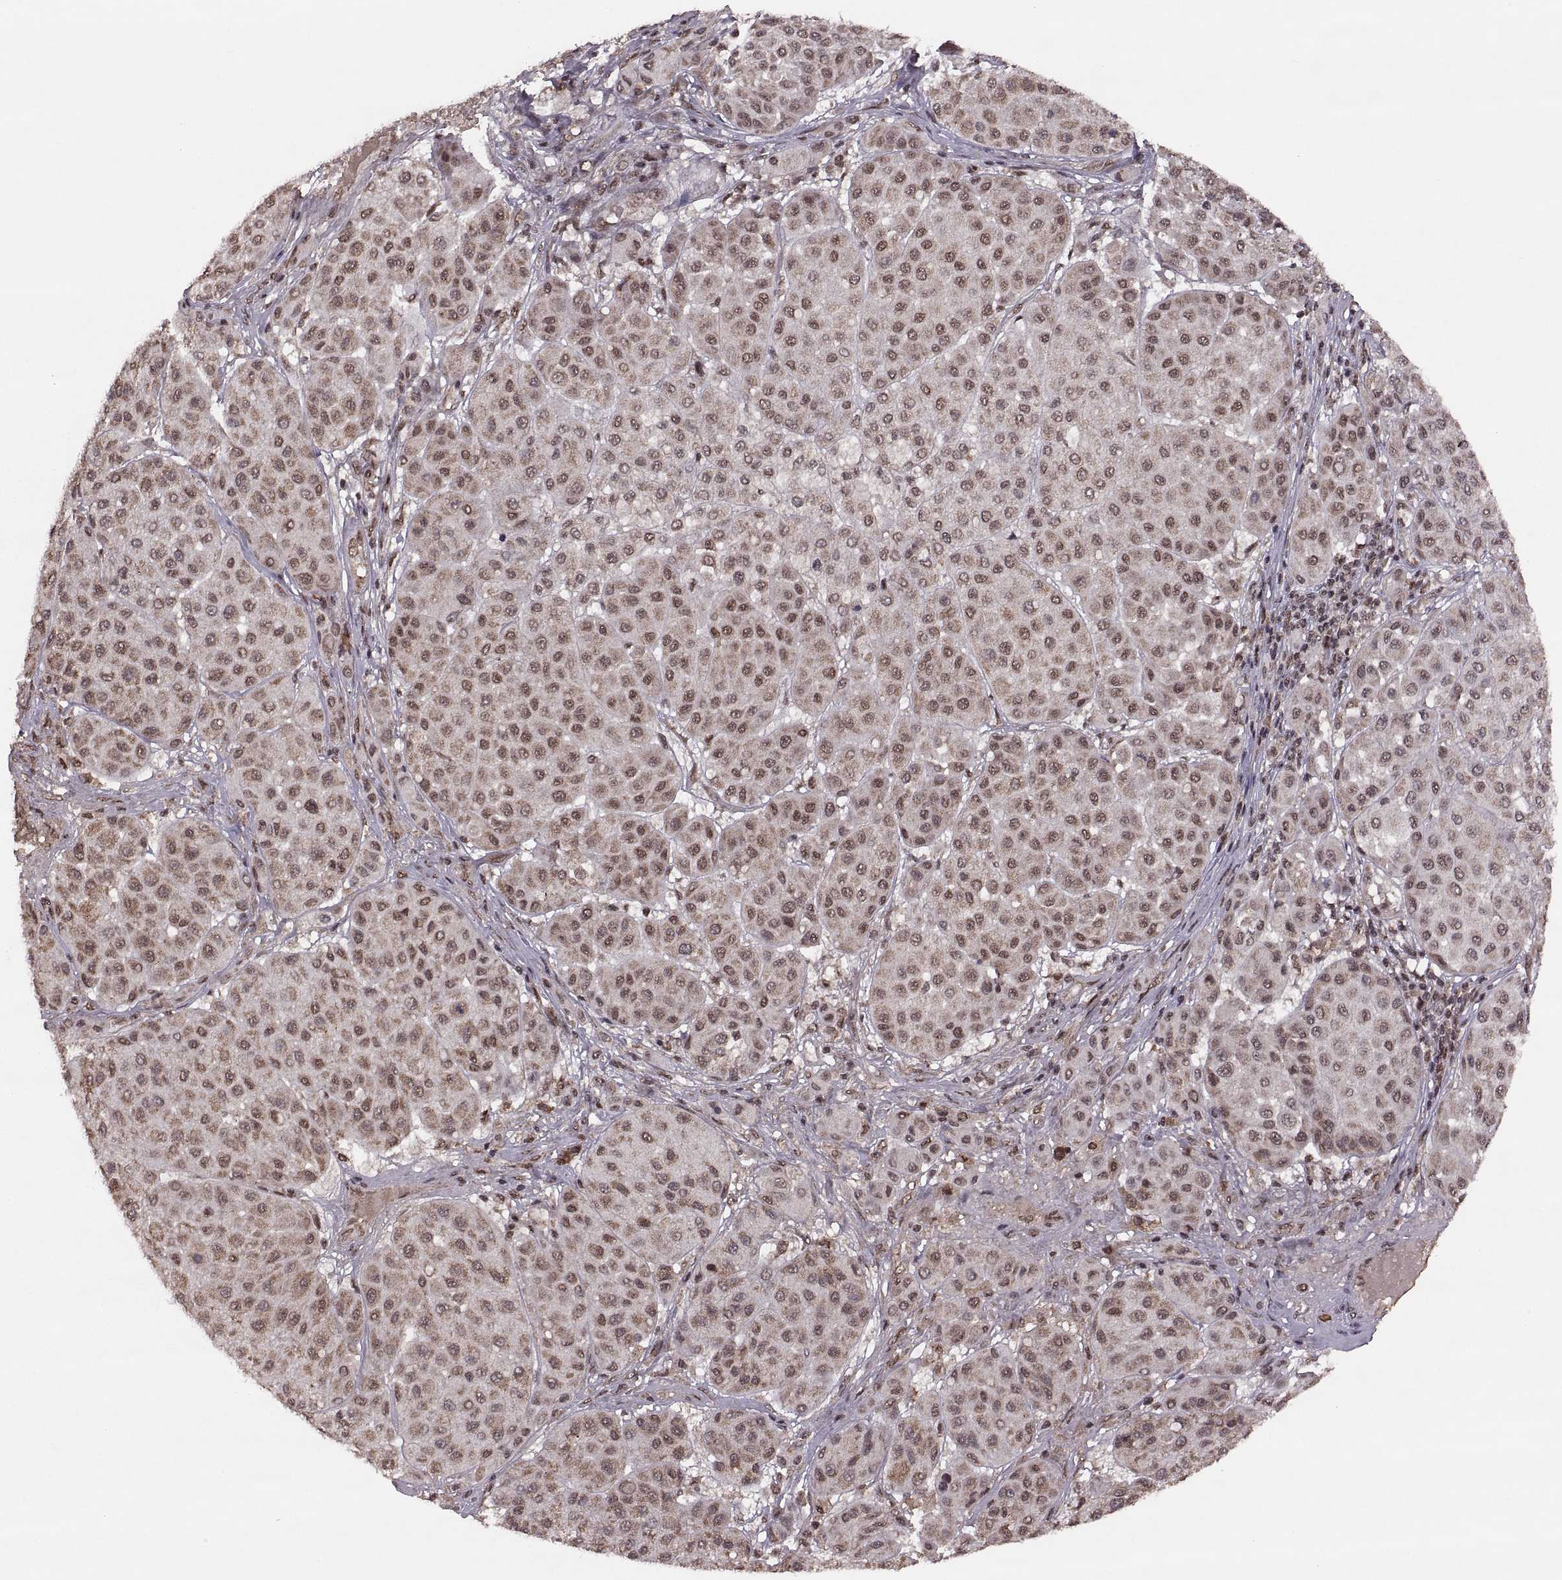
{"staining": {"intensity": "moderate", "quantity": ">75%", "location": "cytoplasmic/membranous,nuclear"}, "tissue": "melanoma", "cell_type": "Tumor cells", "image_type": "cancer", "snomed": [{"axis": "morphology", "description": "Malignant melanoma, Metastatic site"}, {"axis": "topography", "description": "Smooth muscle"}], "caption": "Malignant melanoma (metastatic site) stained with immunohistochemistry (IHC) displays moderate cytoplasmic/membranous and nuclear positivity in approximately >75% of tumor cells.", "gene": "RFT1", "patient": {"sex": "male", "age": 41}}